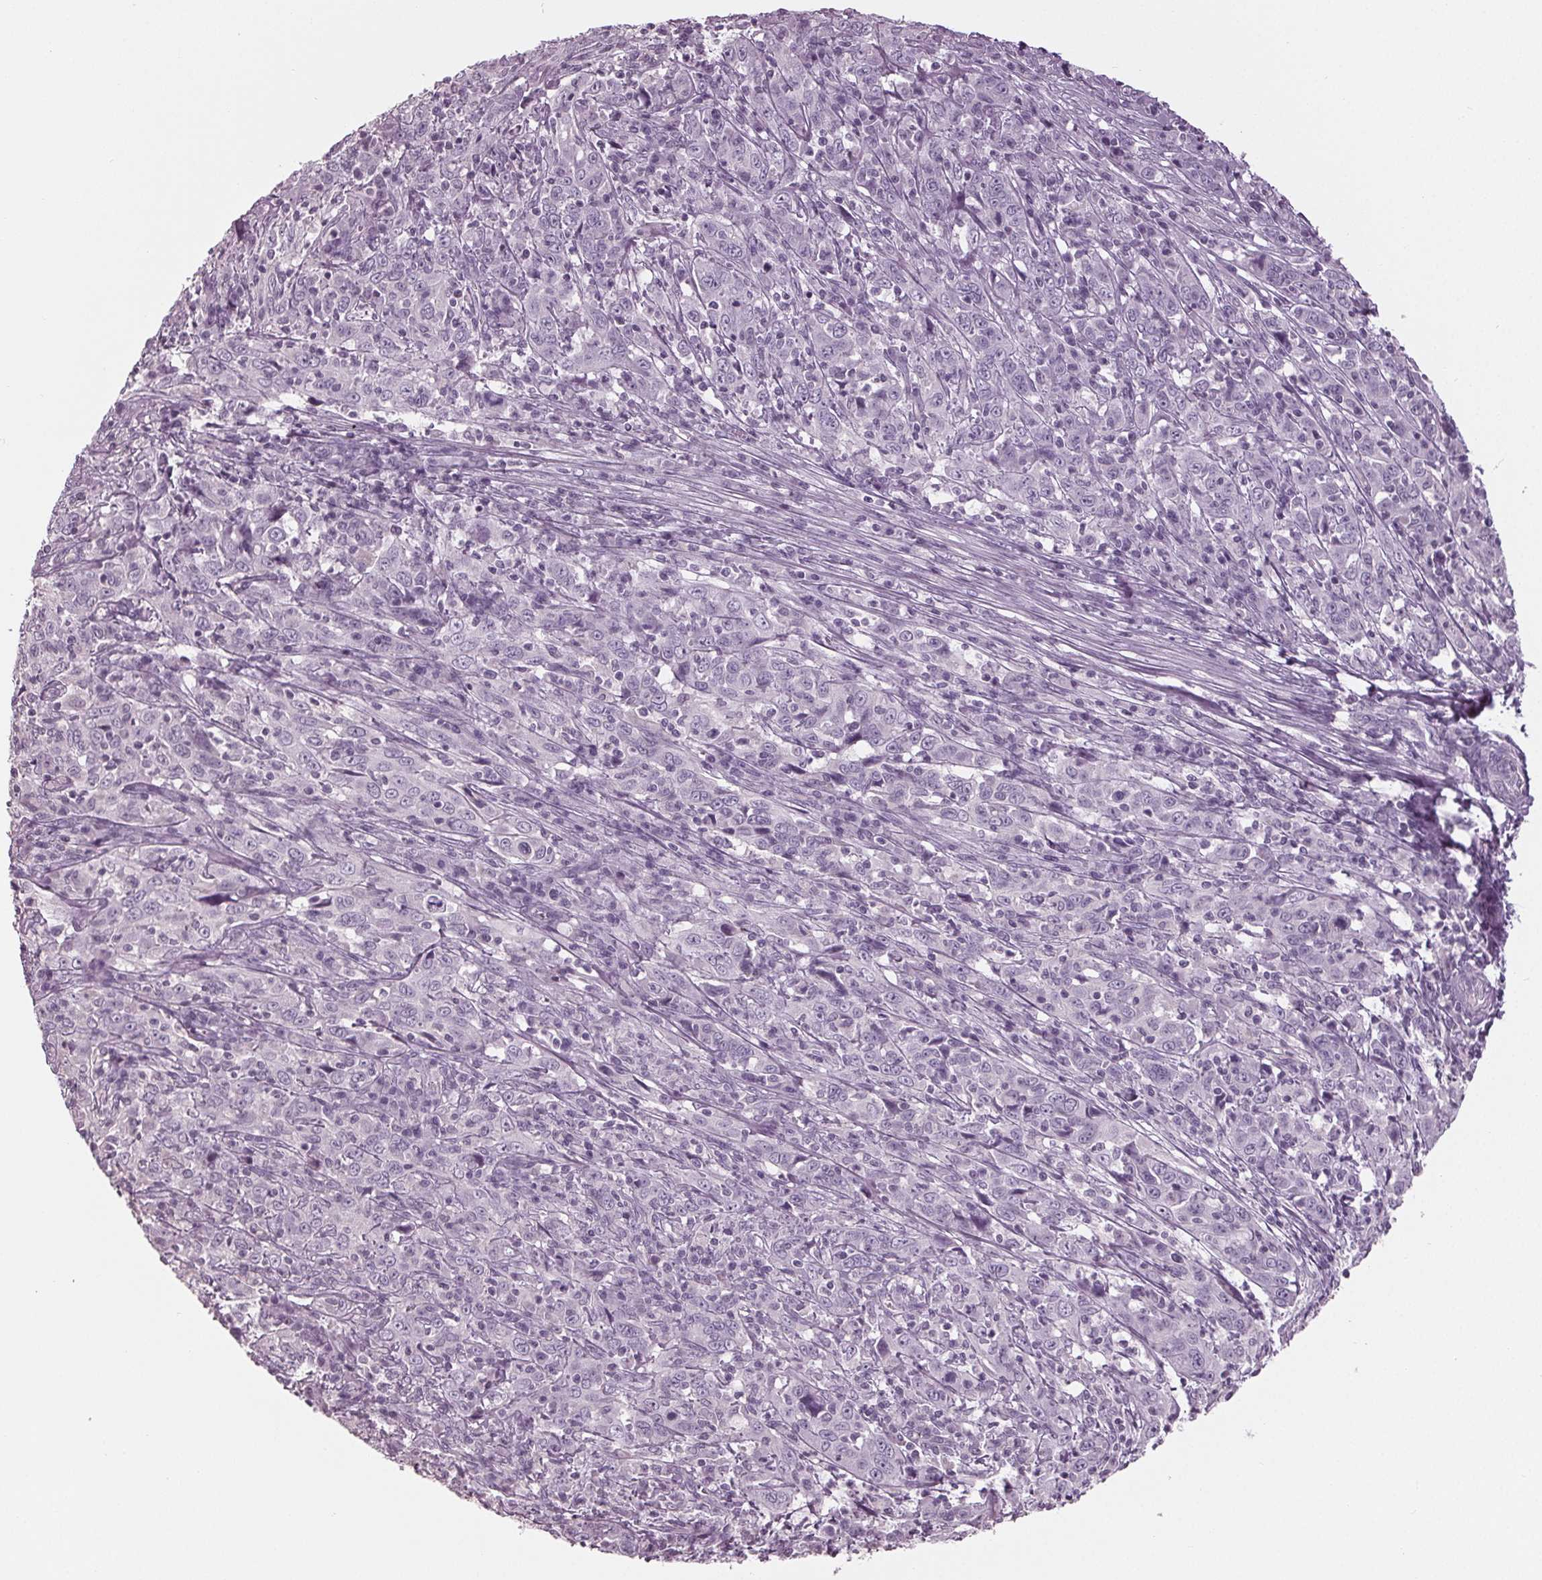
{"staining": {"intensity": "negative", "quantity": "none", "location": "none"}, "tissue": "cervical cancer", "cell_type": "Tumor cells", "image_type": "cancer", "snomed": [{"axis": "morphology", "description": "Squamous cell carcinoma, NOS"}, {"axis": "topography", "description": "Cervix"}], "caption": "Tumor cells are negative for protein expression in human squamous cell carcinoma (cervical).", "gene": "TNNC2", "patient": {"sex": "female", "age": 46}}